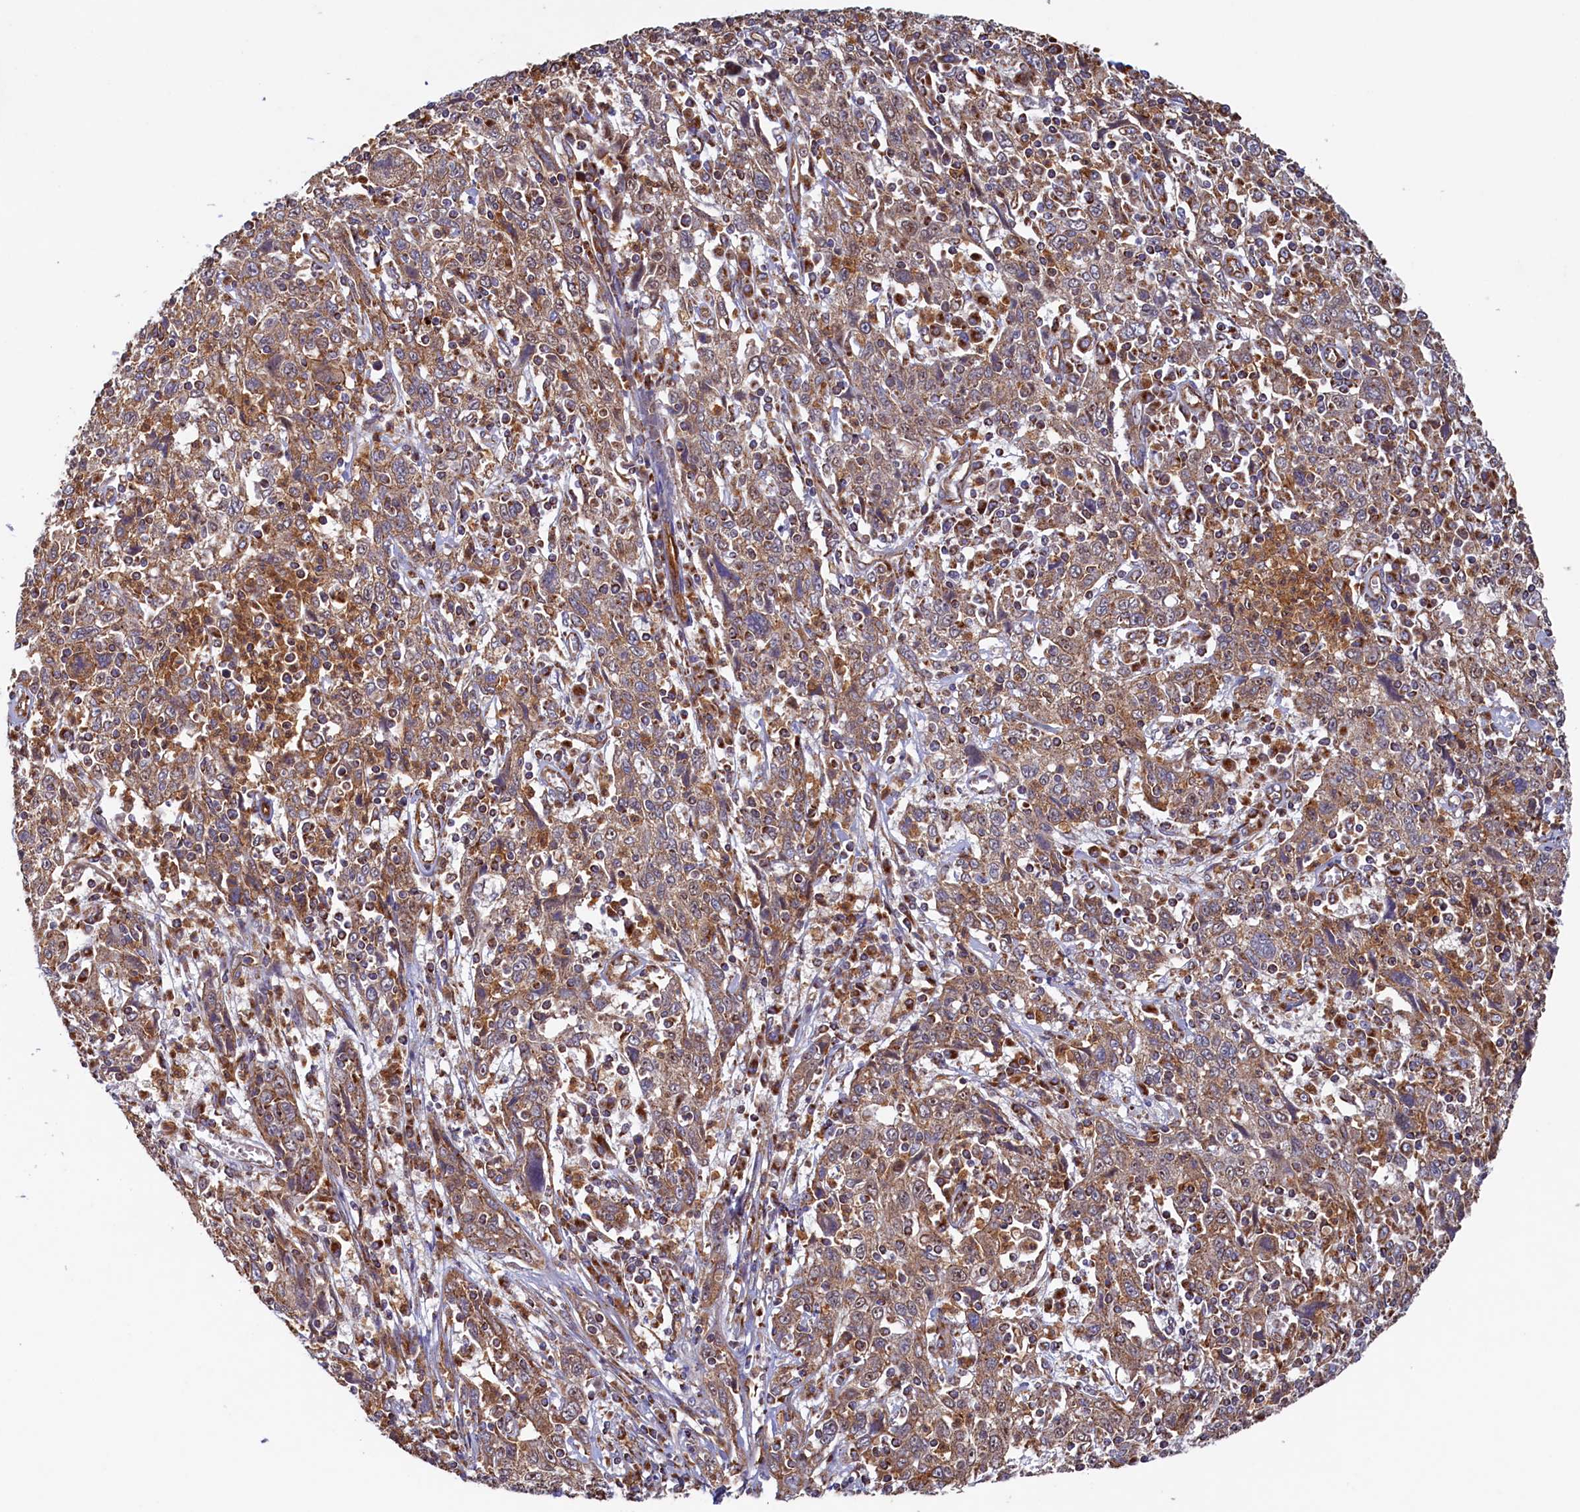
{"staining": {"intensity": "moderate", "quantity": ">75%", "location": "cytoplasmic/membranous"}, "tissue": "cervical cancer", "cell_type": "Tumor cells", "image_type": "cancer", "snomed": [{"axis": "morphology", "description": "Squamous cell carcinoma, NOS"}, {"axis": "topography", "description": "Cervix"}], "caption": "Human squamous cell carcinoma (cervical) stained for a protein (brown) exhibits moderate cytoplasmic/membranous positive expression in about >75% of tumor cells.", "gene": "UBE3B", "patient": {"sex": "female", "age": 46}}